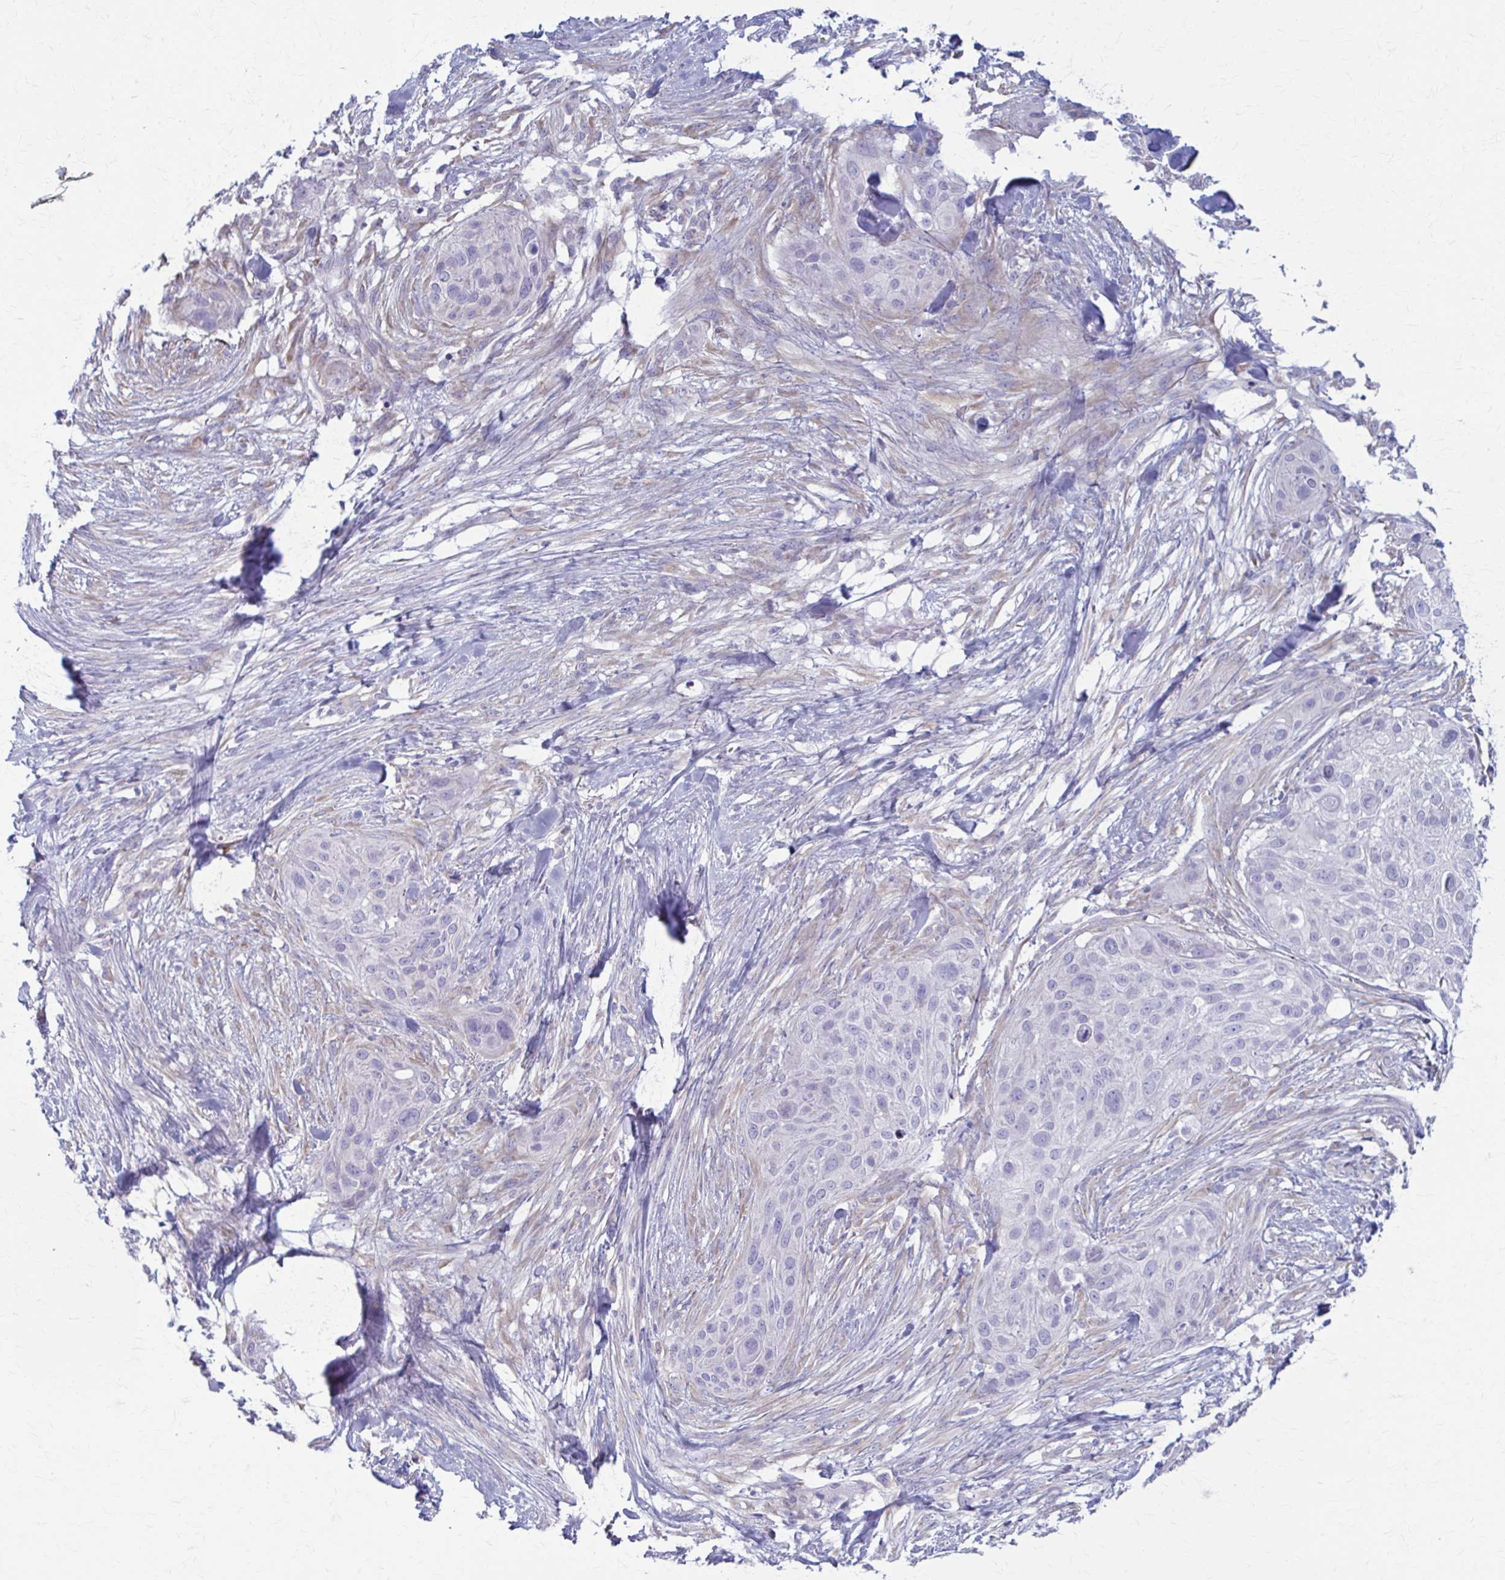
{"staining": {"intensity": "negative", "quantity": "none", "location": "none"}, "tissue": "skin cancer", "cell_type": "Tumor cells", "image_type": "cancer", "snomed": [{"axis": "morphology", "description": "Squamous cell carcinoma, NOS"}, {"axis": "topography", "description": "Skin"}], "caption": "The micrograph shows no staining of tumor cells in skin cancer.", "gene": "PRKRA", "patient": {"sex": "female", "age": 87}}